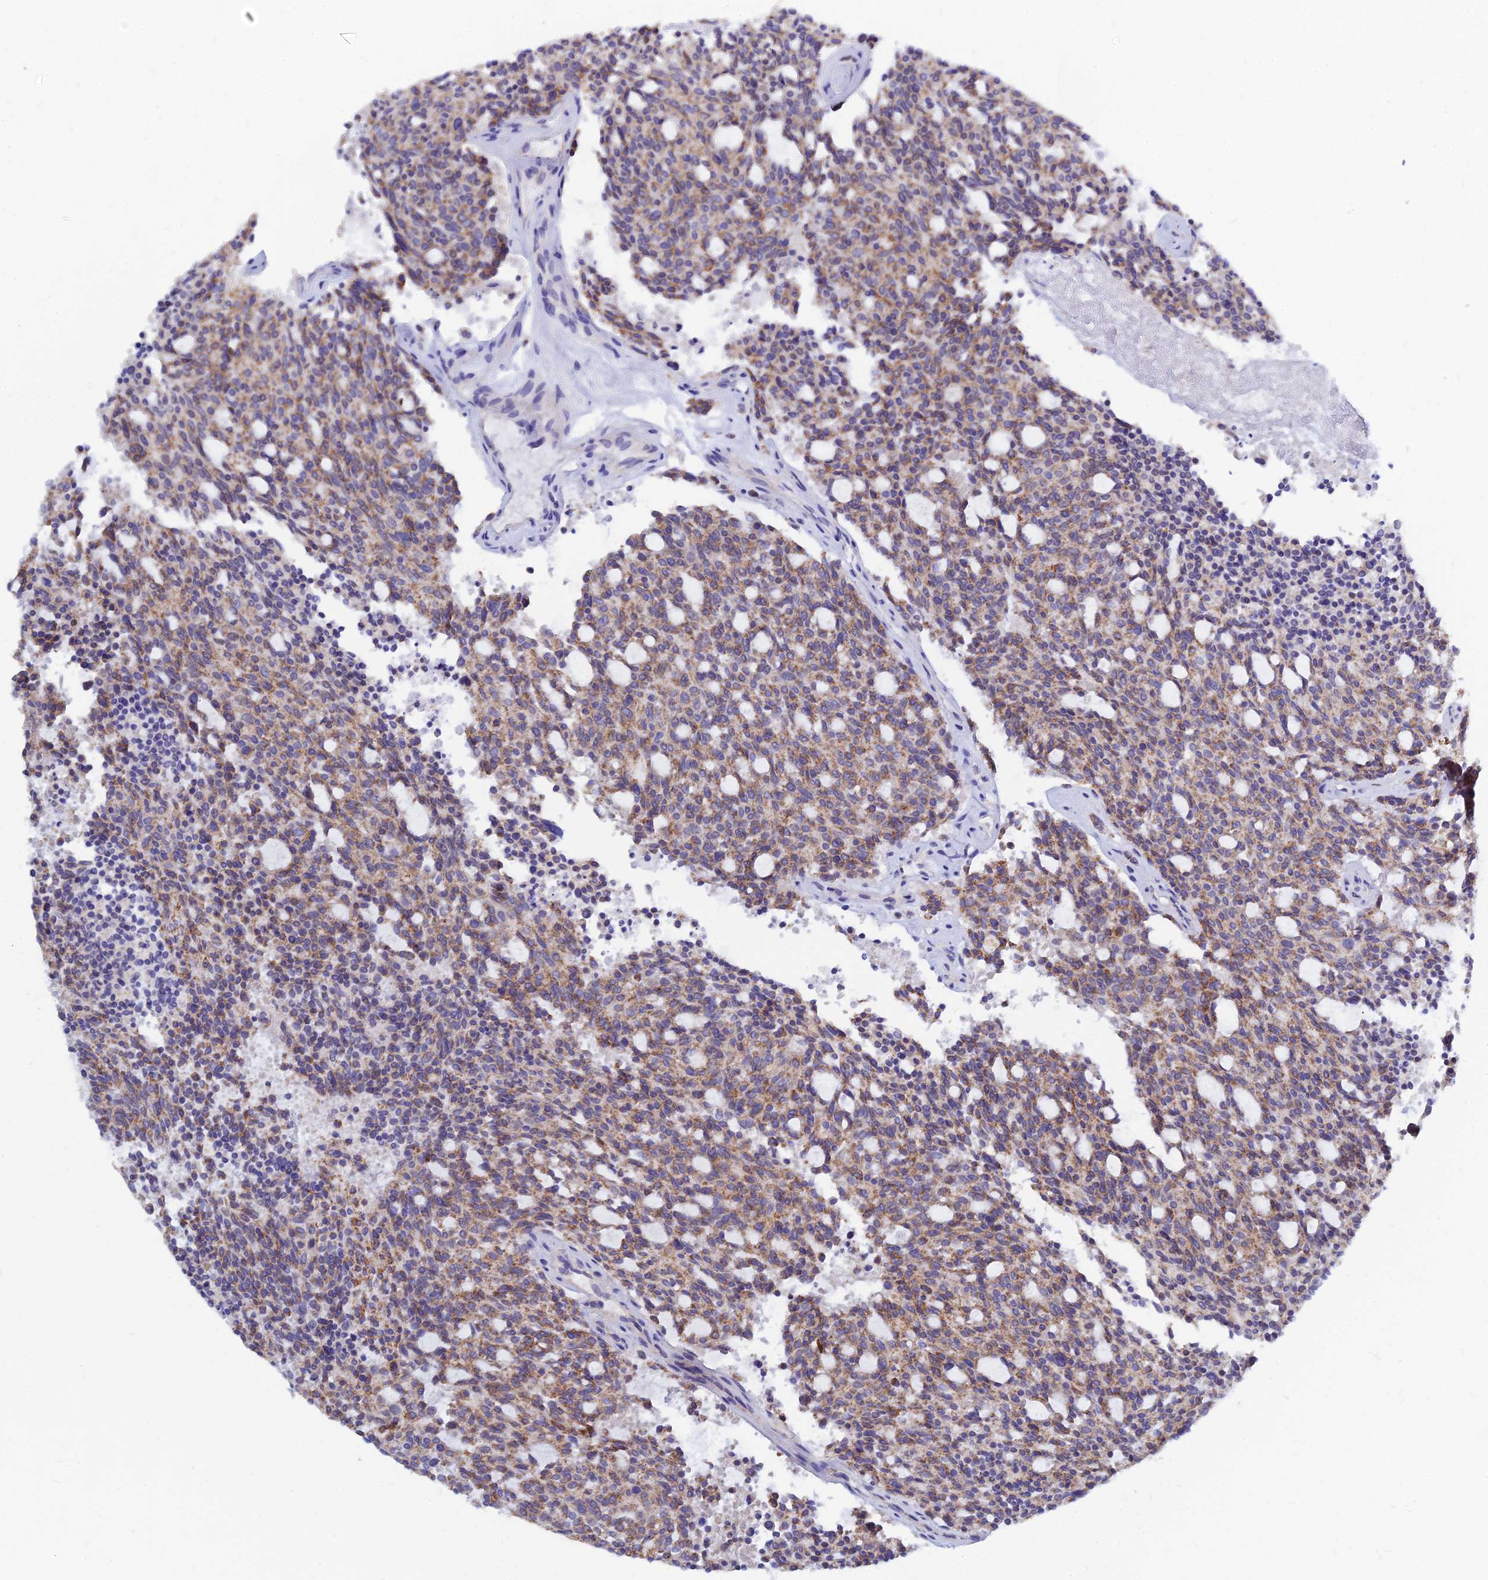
{"staining": {"intensity": "moderate", "quantity": ">75%", "location": "cytoplasmic/membranous"}, "tissue": "carcinoid", "cell_type": "Tumor cells", "image_type": "cancer", "snomed": [{"axis": "morphology", "description": "Carcinoid, malignant, NOS"}, {"axis": "topography", "description": "Pancreas"}], "caption": "Immunohistochemistry (DAB) staining of malignant carcinoid demonstrates moderate cytoplasmic/membranous protein staining in approximately >75% of tumor cells.", "gene": "MGST1", "patient": {"sex": "female", "age": 54}}